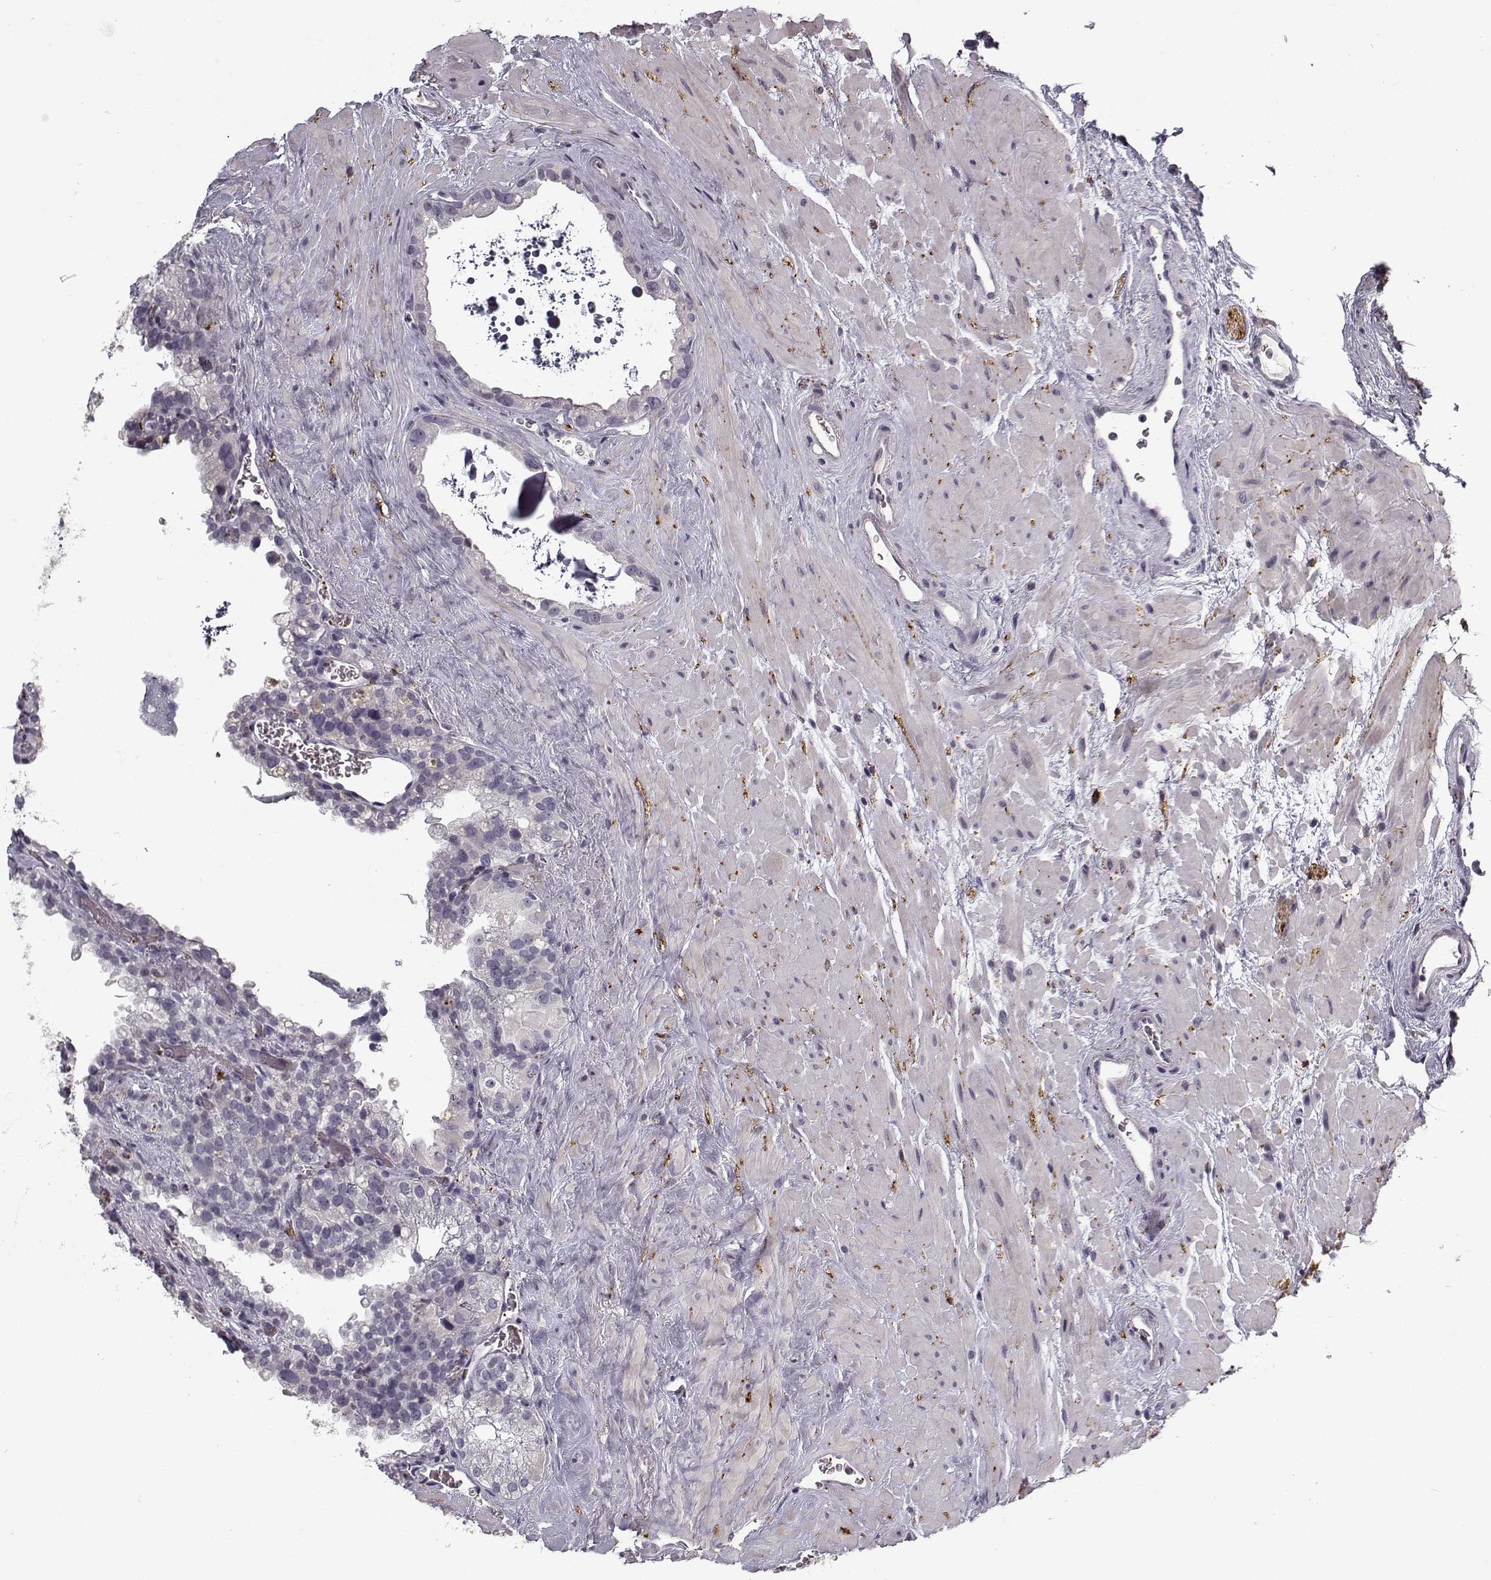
{"staining": {"intensity": "negative", "quantity": "none", "location": "none"}, "tissue": "seminal vesicle", "cell_type": "Glandular cells", "image_type": "normal", "snomed": [{"axis": "morphology", "description": "Normal tissue, NOS"}, {"axis": "topography", "description": "Seminal veicle"}], "caption": "Immunohistochemistry (IHC) image of benign human seminal vesicle stained for a protein (brown), which exhibits no expression in glandular cells.", "gene": "SNCA", "patient": {"sex": "male", "age": 71}}